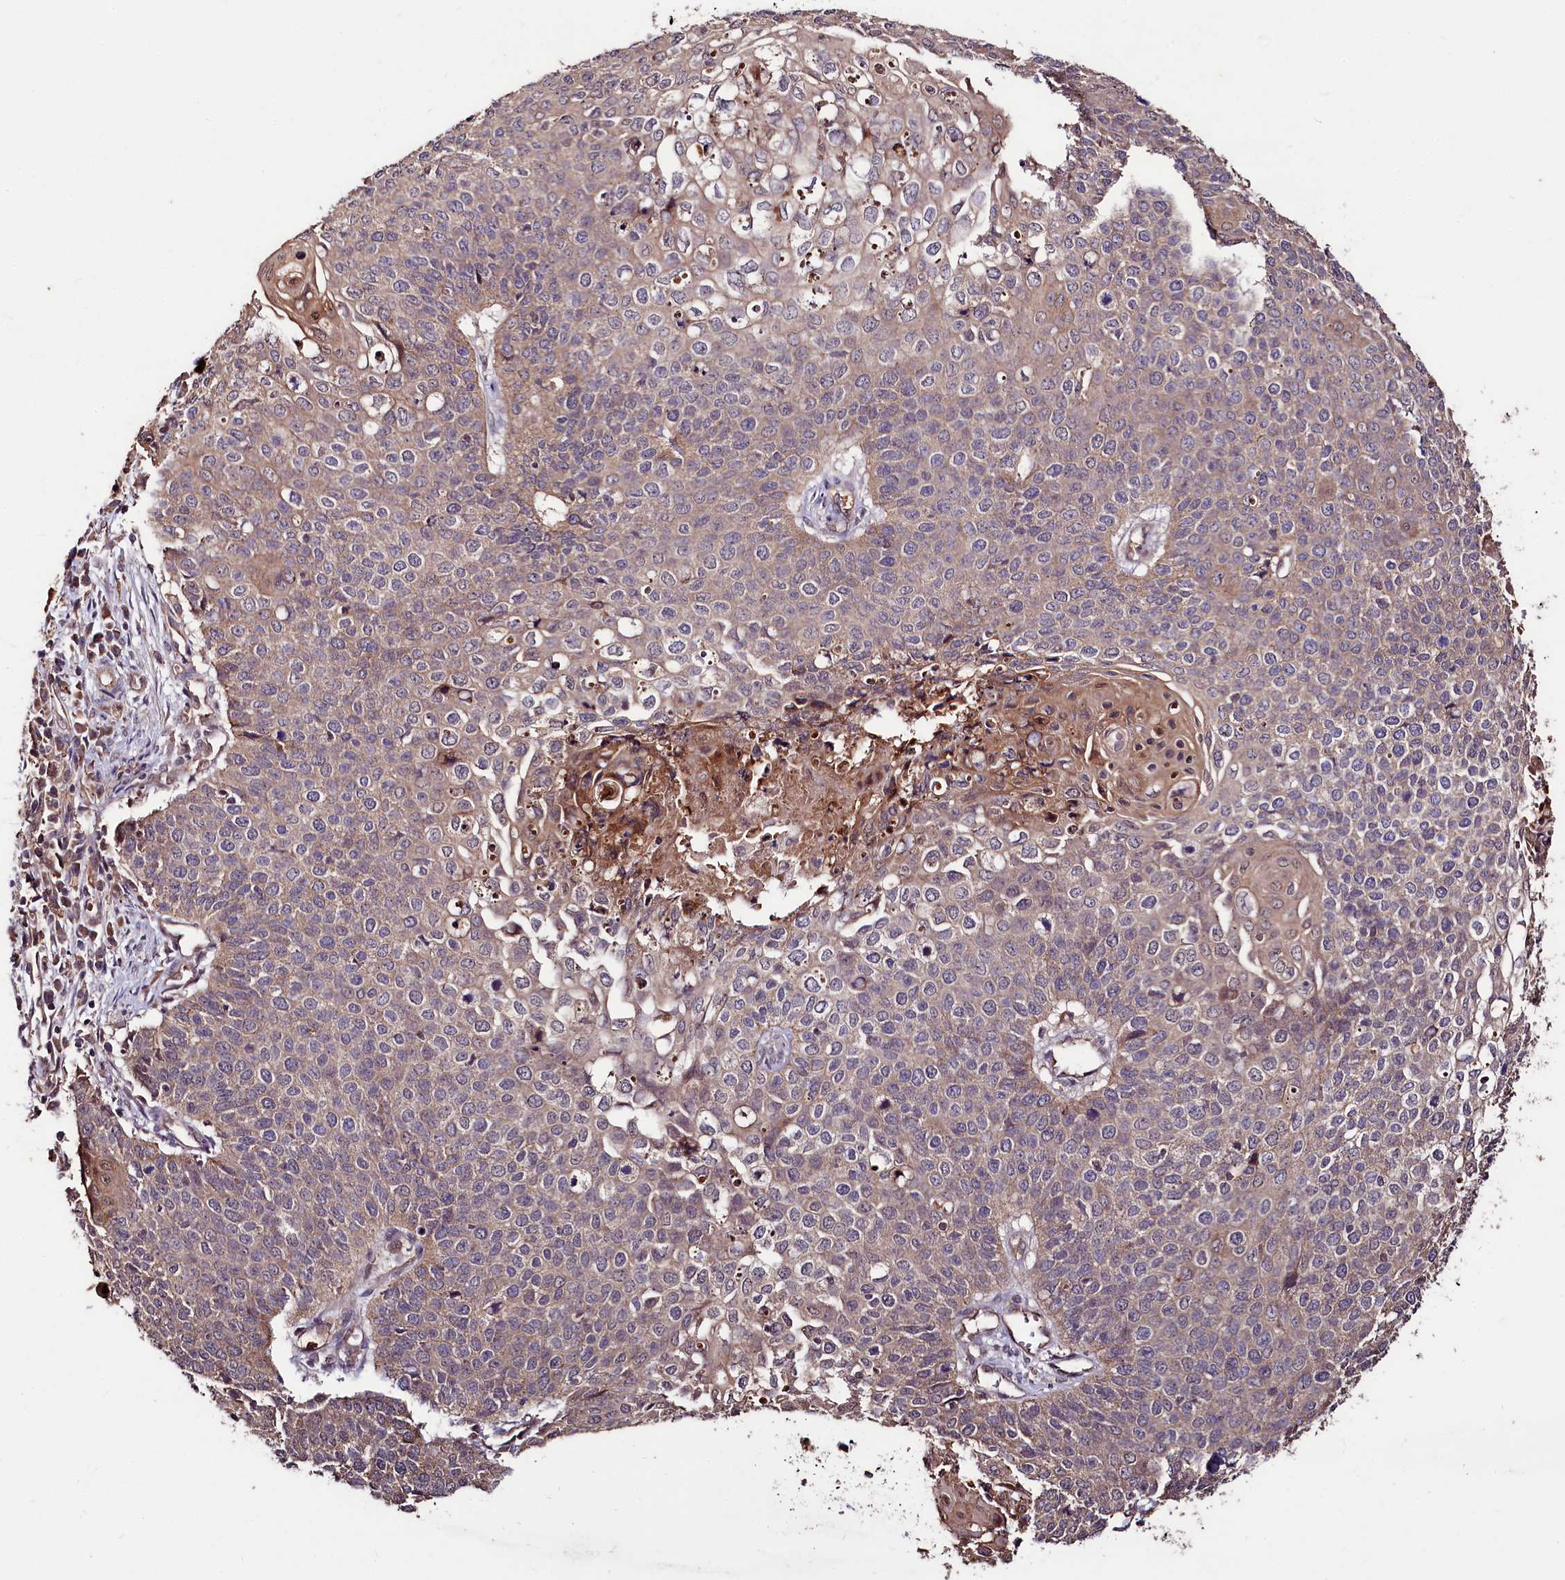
{"staining": {"intensity": "weak", "quantity": "<25%", "location": "cytoplasmic/membranous"}, "tissue": "cervical cancer", "cell_type": "Tumor cells", "image_type": "cancer", "snomed": [{"axis": "morphology", "description": "Squamous cell carcinoma, NOS"}, {"axis": "topography", "description": "Cervix"}], "caption": "This is an immunohistochemistry (IHC) histopathology image of human cervical squamous cell carcinoma. There is no positivity in tumor cells.", "gene": "KLRB1", "patient": {"sex": "female", "age": 39}}